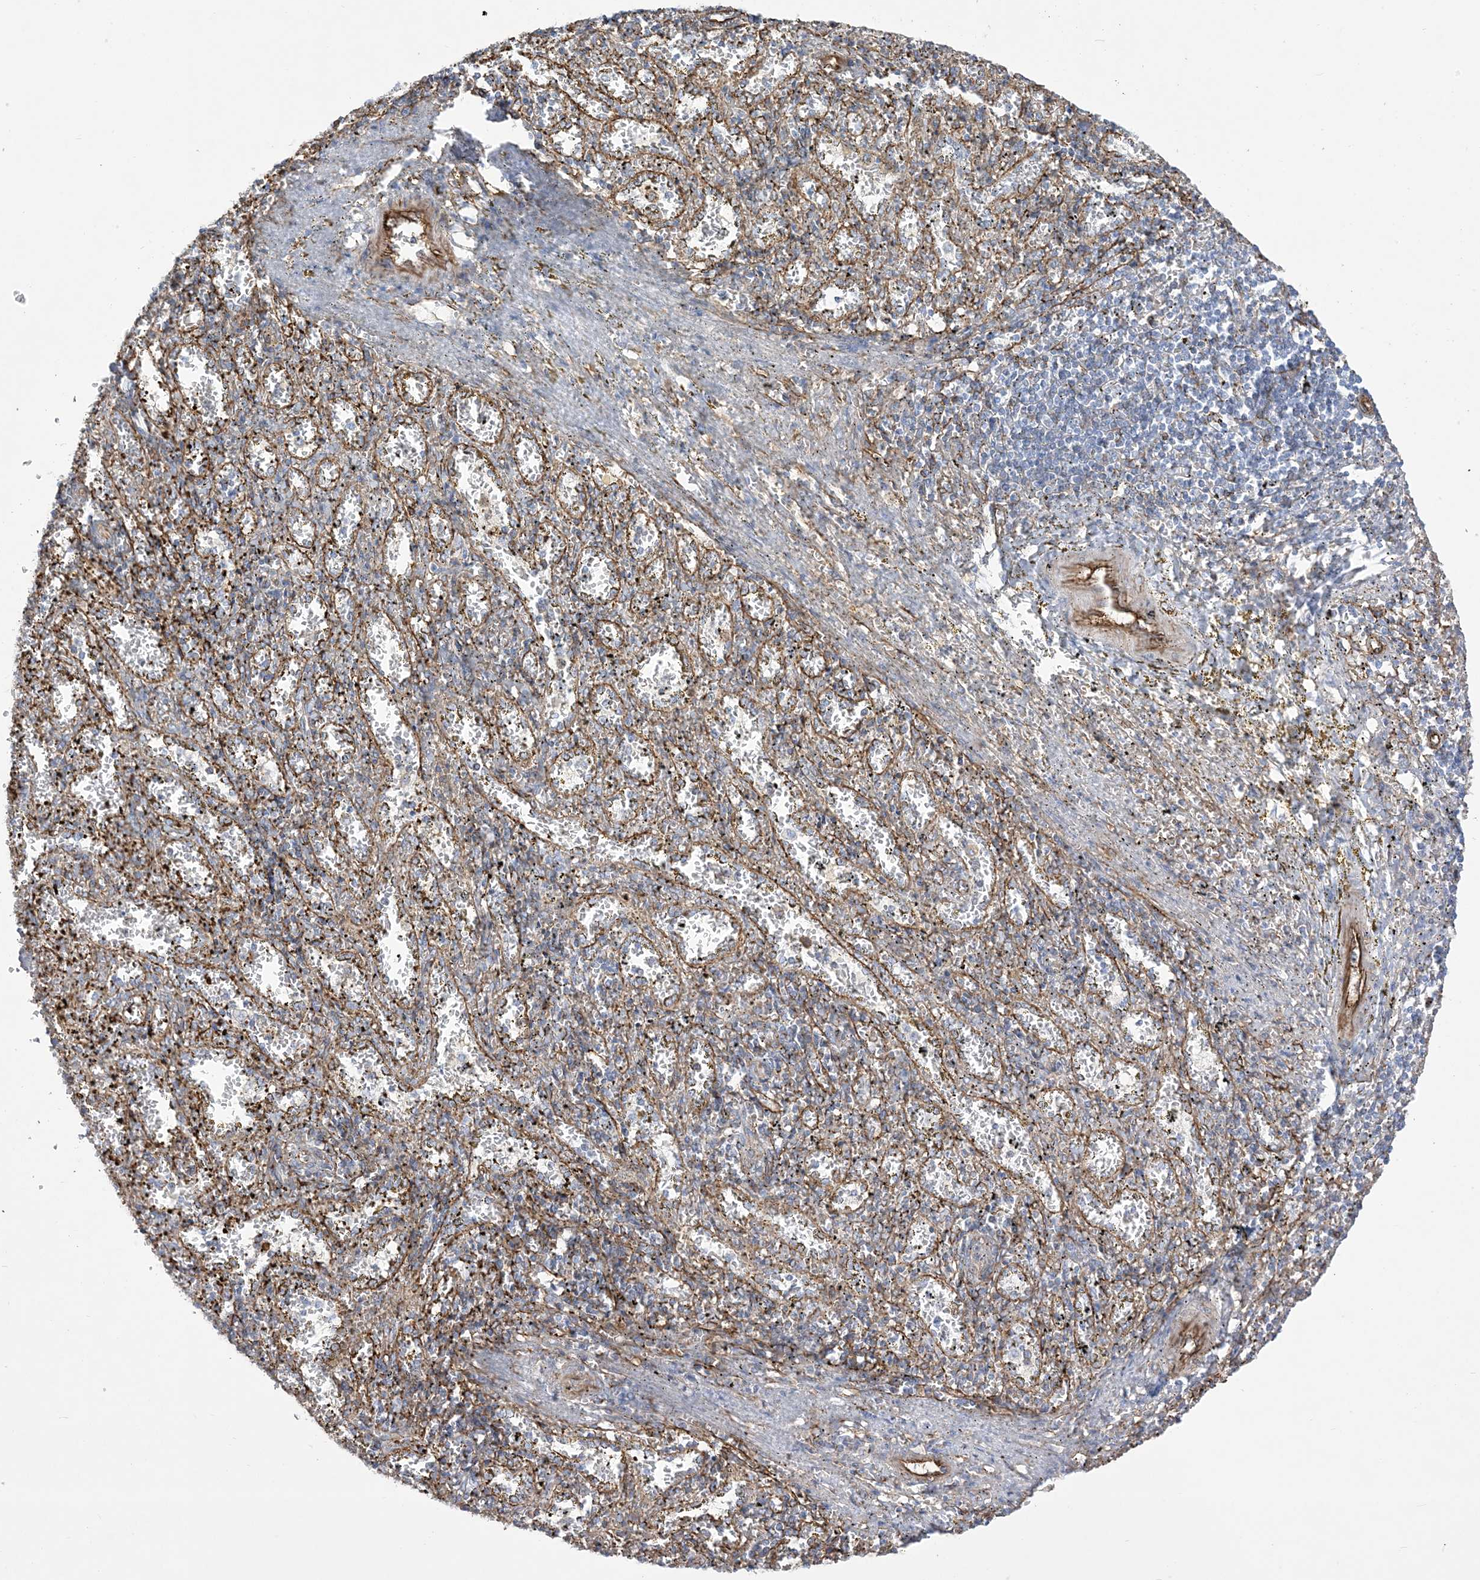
{"staining": {"intensity": "negative", "quantity": "none", "location": "none"}, "tissue": "spleen", "cell_type": "Cells in red pulp", "image_type": "normal", "snomed": [{"axis": "morphology", "description": "Normal tissue, NOS"}, {"axis": "topography", "description": "Spleen"}], "caption": "Immunohistochemical staining of unremarkable spleen demonstrates no significant positivity in cells in red pulp. (DAB immunohistochemistry visualized using brightfield microscopy, high magnification).", "gene": "B3GNT7", "patient": {"sex": "male", "age": 11}}